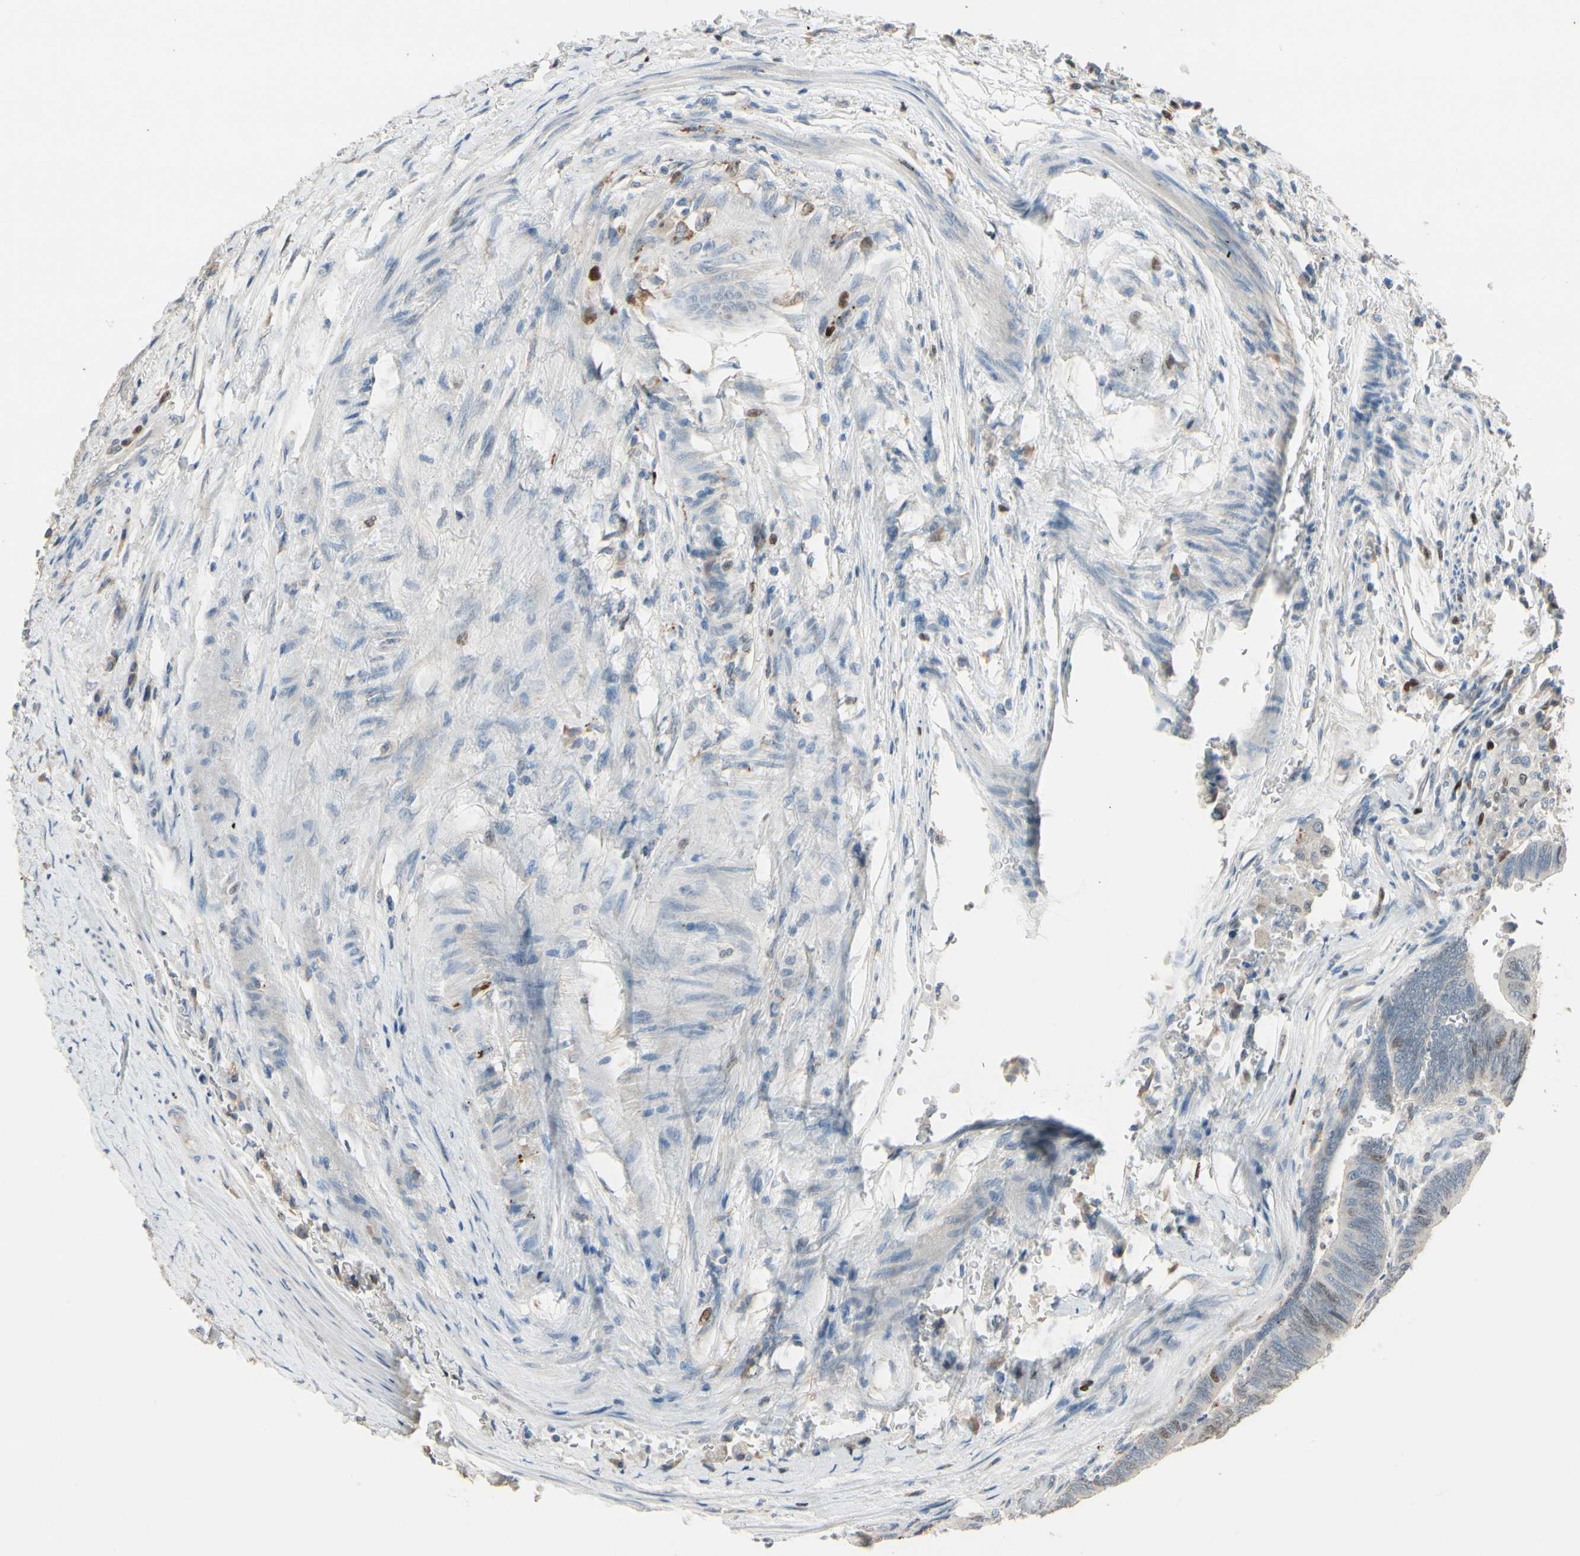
{"staining": {"intensity": "moderate", "quantity": "<25%", "location": "nuclear"}, "tissue": "colorectal cancer", "cell_type": "Tumor cells", "image_type": "cancer", "snomed": [{"axis": "morphology", "description": "Normal tissue, NOS"}, {"axis": "morphology", "description": "Adenocarcinoma, NOS"}, {"axis": "topography", "description": "Rectum"}, {"axis": "topography", "description": "Peripheral nerve tissue"}], "caption": "Human colorectal cancer (adenocarcinoma) stained for a protein (brown) exhibits moderate nuclear positive staining in about <25% of tumor cells.", "gene": "ZKSCAN4", "patient": {"sex": "male", "age": 92}}